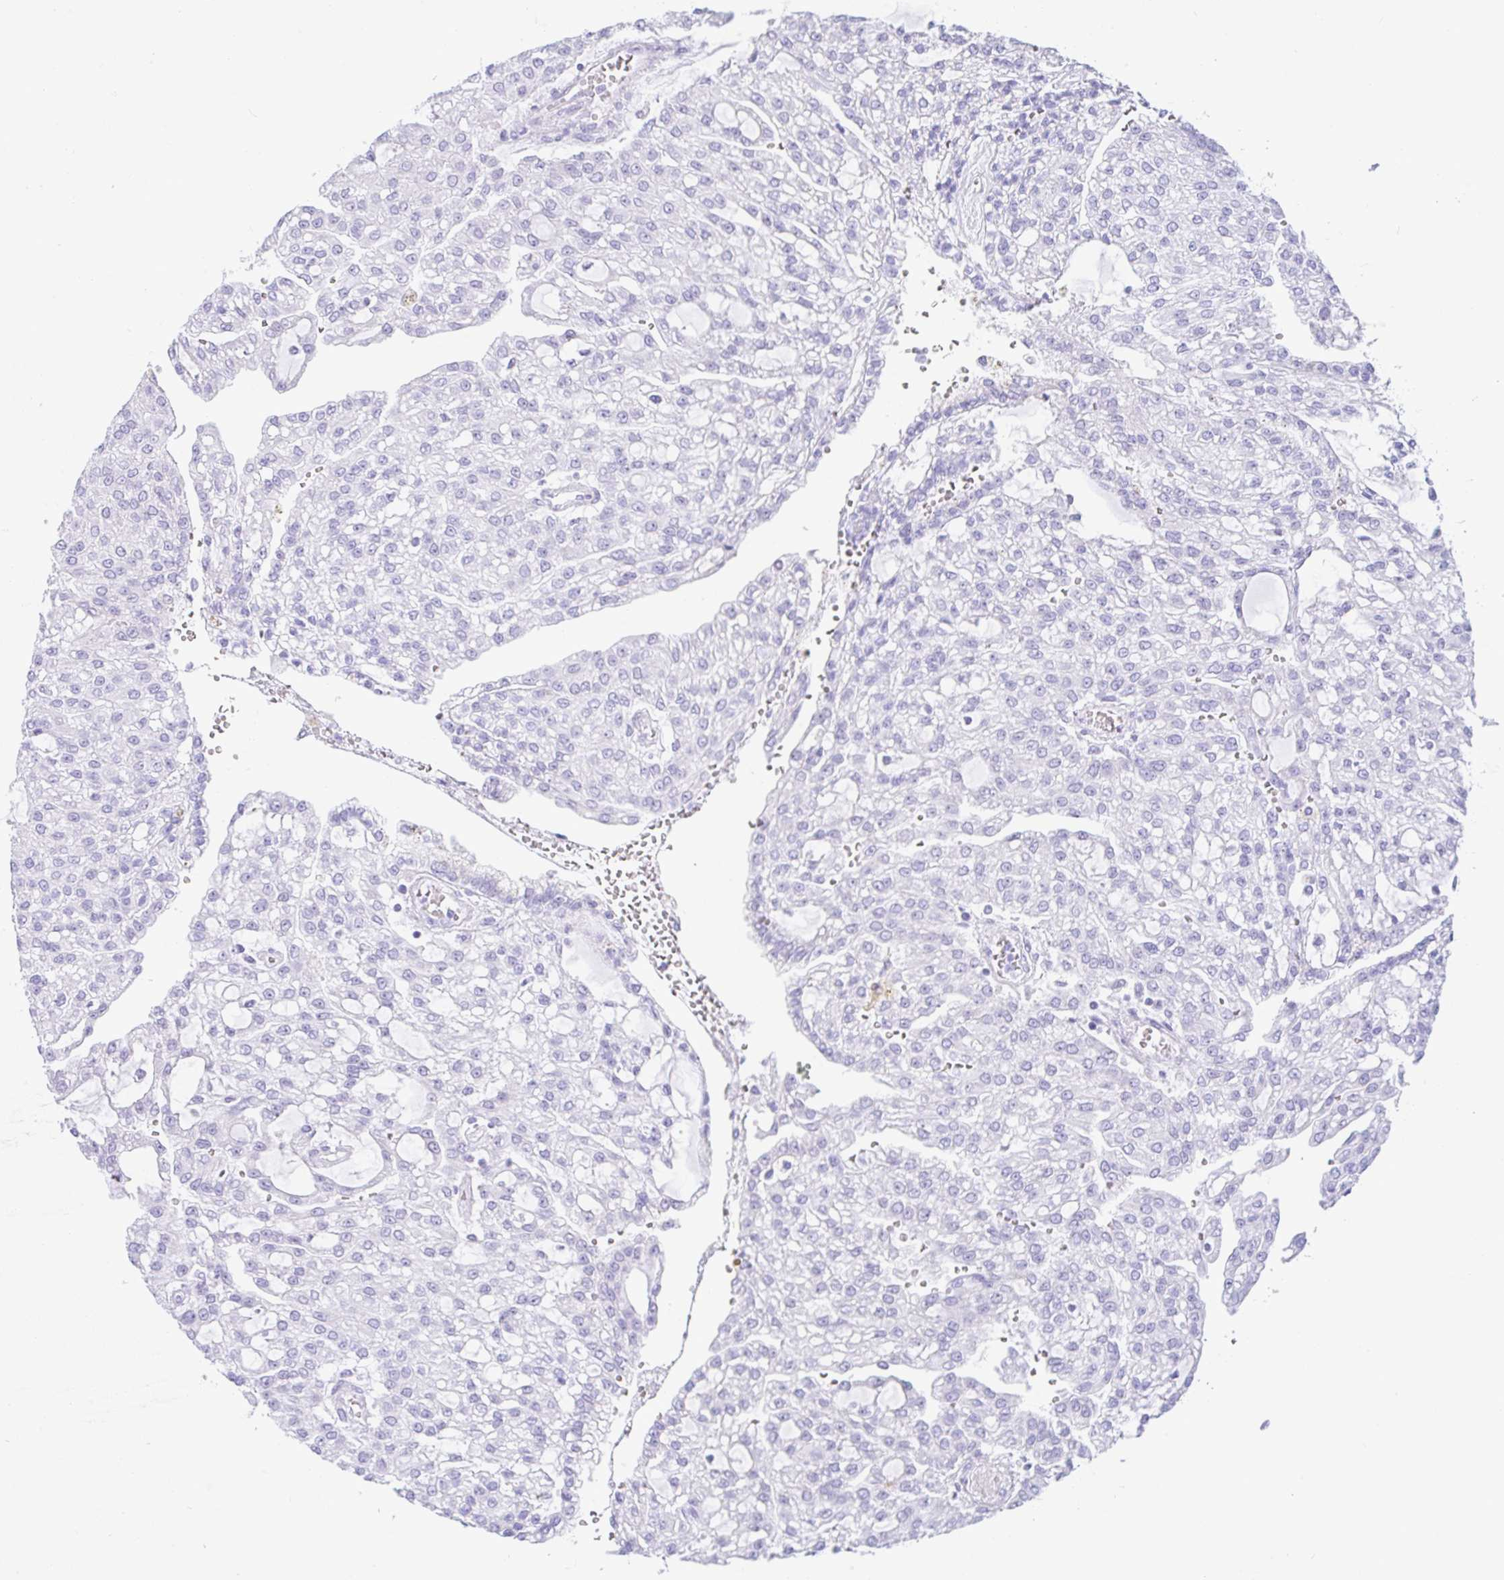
{"staining": {"intensity": "negative", "quantity": "none", "location": "none"}, "tissue": "renal cancer", "cell_type": "Tumor cells", "image_type": "cancer", "snomed": [{"axis": "morphology", "description": "Adenocarcinoma, NOS"}, {"axis": "topography", "description": "Kidney"}], "caption": "Renal cancer (adenocarcinoma) stained for a protein using immunohistochemistry (IHC) exhibits no staining tumor cells.", "gene": "NDUFAF8", "patient": {"sex": "male", "age": 63}}